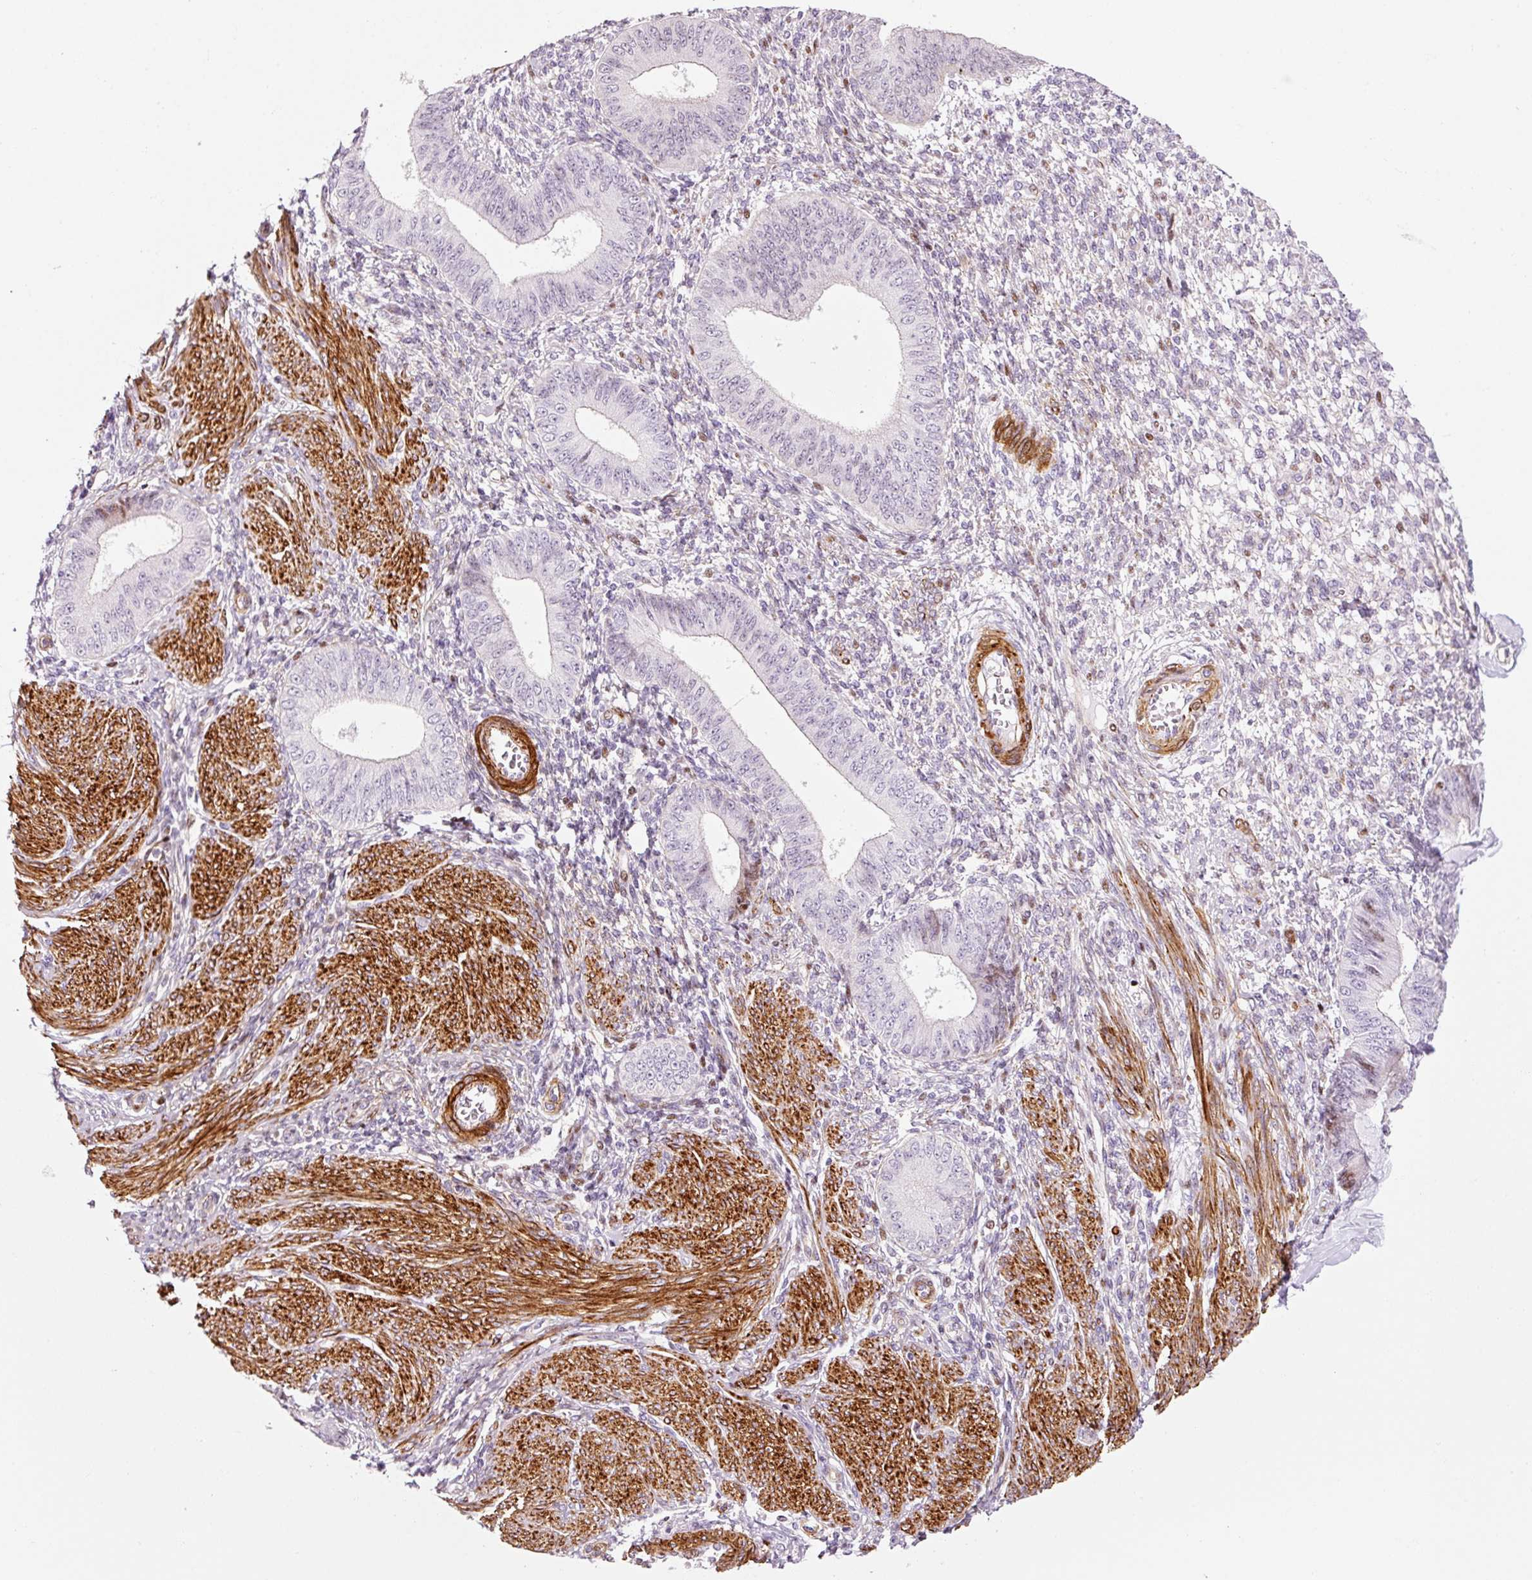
{"staining": {"intensity": "weak", "quantity": "25%-75%", "location": "cytoplasmic/membranous"}, "tissue": "endometrium", "cell_type": "Cells in endometrial stroma", "image_type": "normal", "snomed": [{"axis": "morphology", "description": "Normal tissue, NOS"}, {"axis": "topography", "description": "Endometrium"}], "caption": "Cells in endometrial stroma reveal low levels of weak cytoplasmic/membranous positivity in approximately 25%-75% of cells in normal endometrium. Nuclei are stained in blue.", "gene": "ANKRD20A1", "patient": {"sex": "female", "age": 49}}